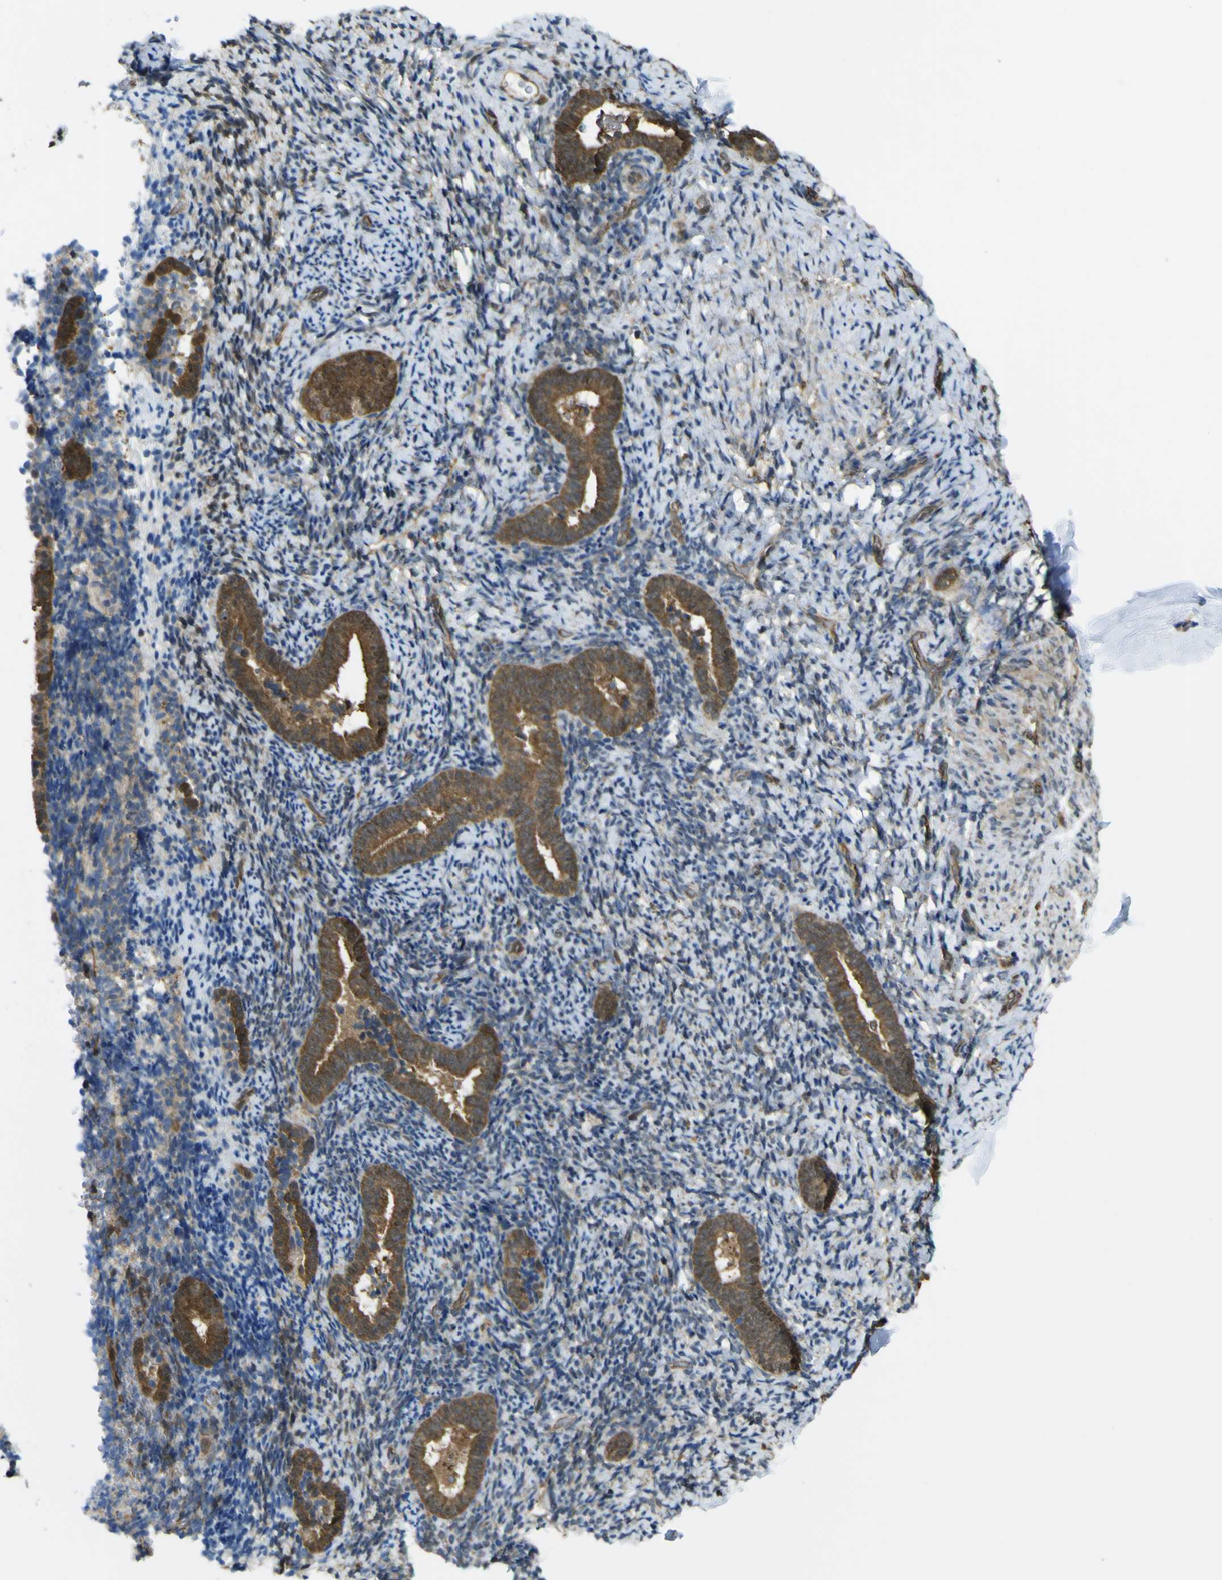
{"staining": {"intensity": "moderate", "quantity": "<25%", "location": "cytoplasmic/membranous"}, "tissue": "endometrium", "cell_type": "Cells in endometrial stroma", "image_type": "normal", "snomed": [{"axis": "morphology", "description": "Normal tissue, NOS"}, {"axis": "topography", "description": "Endometrium"}], "caption": "Cells in endometrial stroma demonstrate low levels of moderate cytoplasmic/membranous expression in about <25% of cells in benign endometrium.", "gene": "YWHAG", "patient": {"sex": "female", "age": 51}}